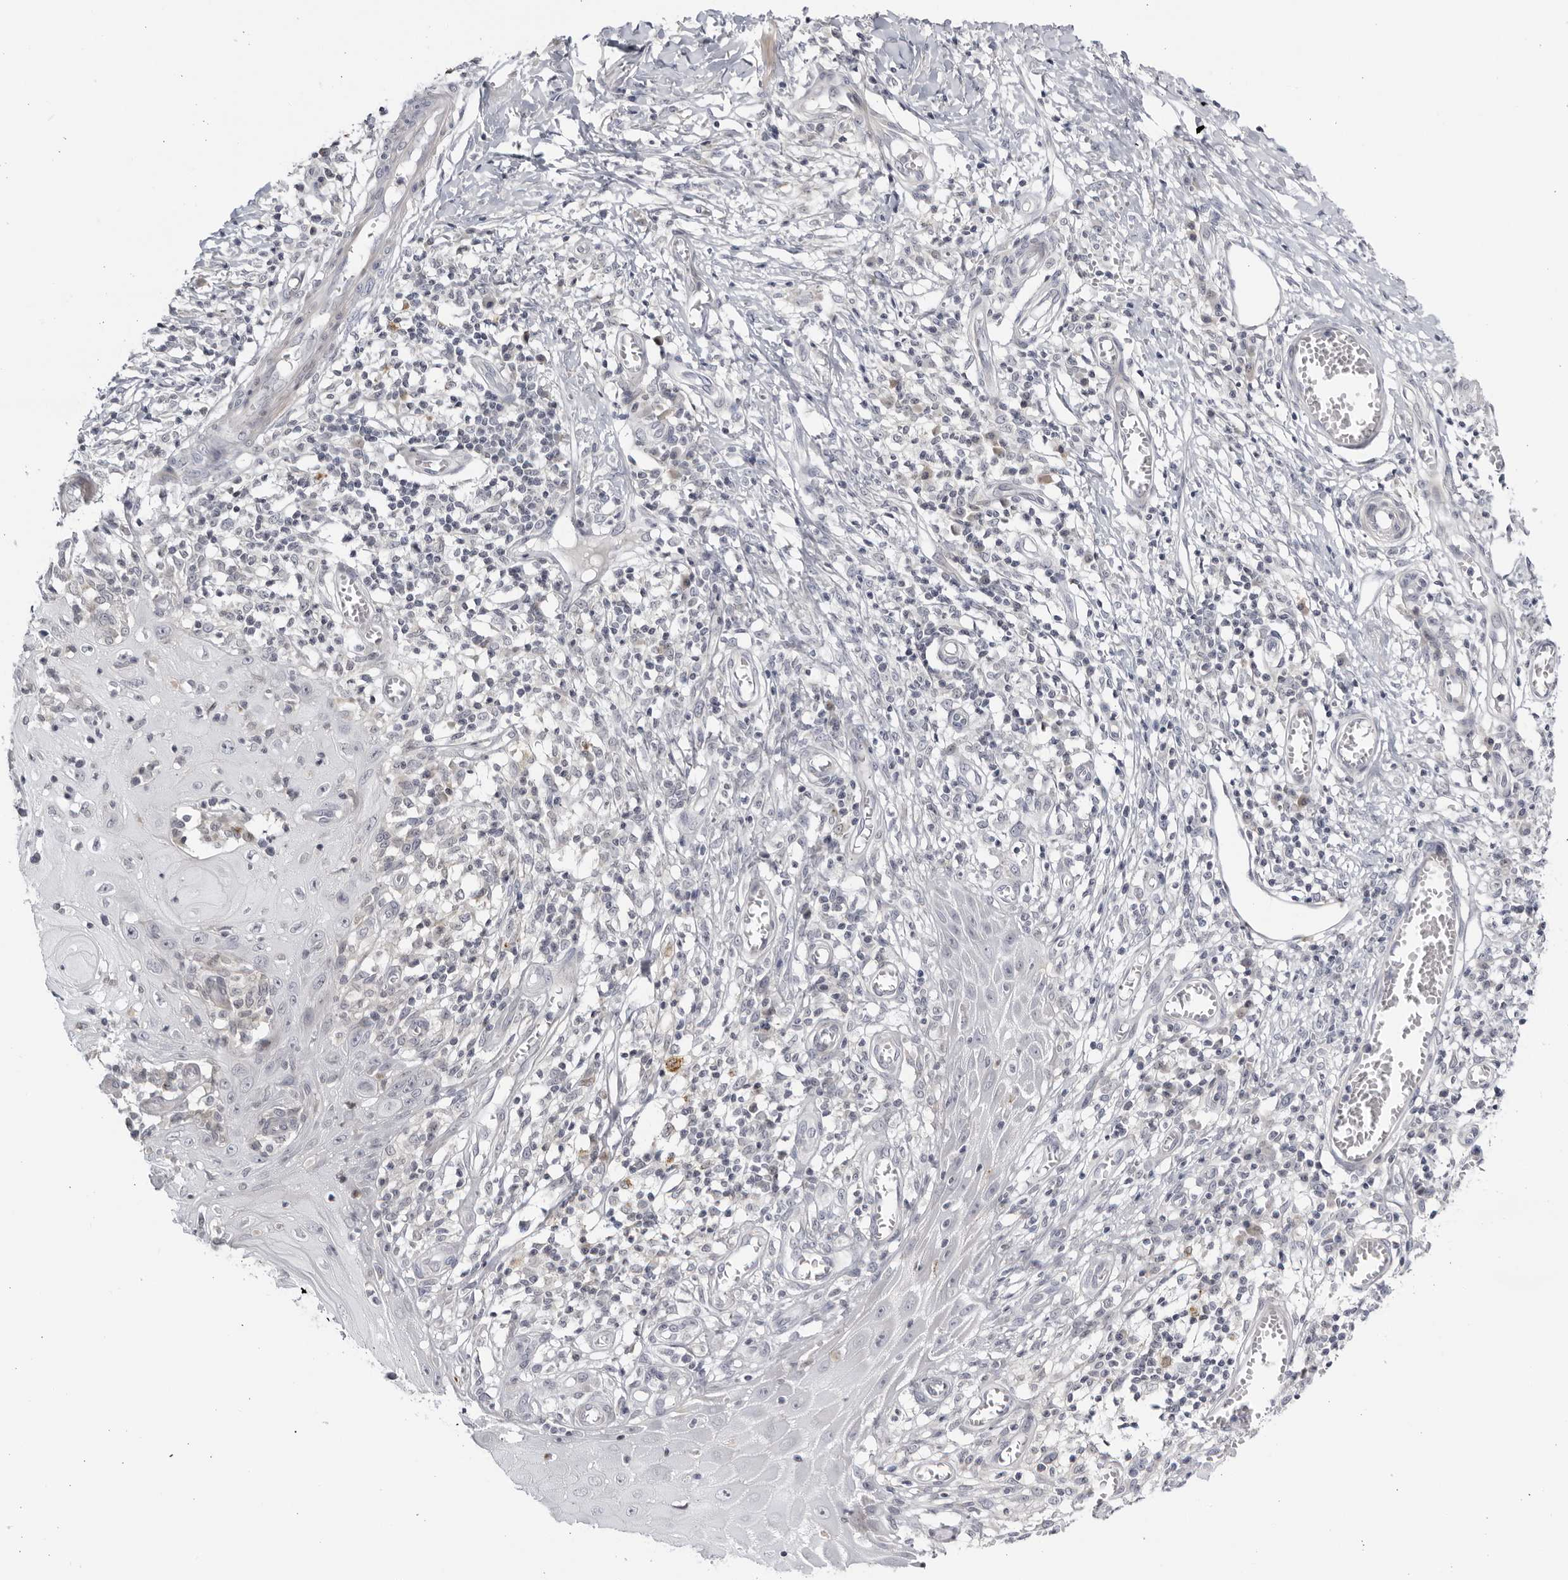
{"staining": {"intensity": "negative", "quantity": "none", "location": "none"}, "tissue": "skin cancer", "cell_type": "Tumor cells", "image_type": "cancer", "snomed": [{"axis": "morphology", "description": "Squamous cell carcinoma, NOS"}, {"axis": "topography", "description": "Skin"}], "caption": "Immunohistochemical staining of skin cancer (squamous cell carcinoma) reveals no significant expression in tumor cells.", "gene": "CNBD1", "patient": {"sex": "female", "age": 73}}